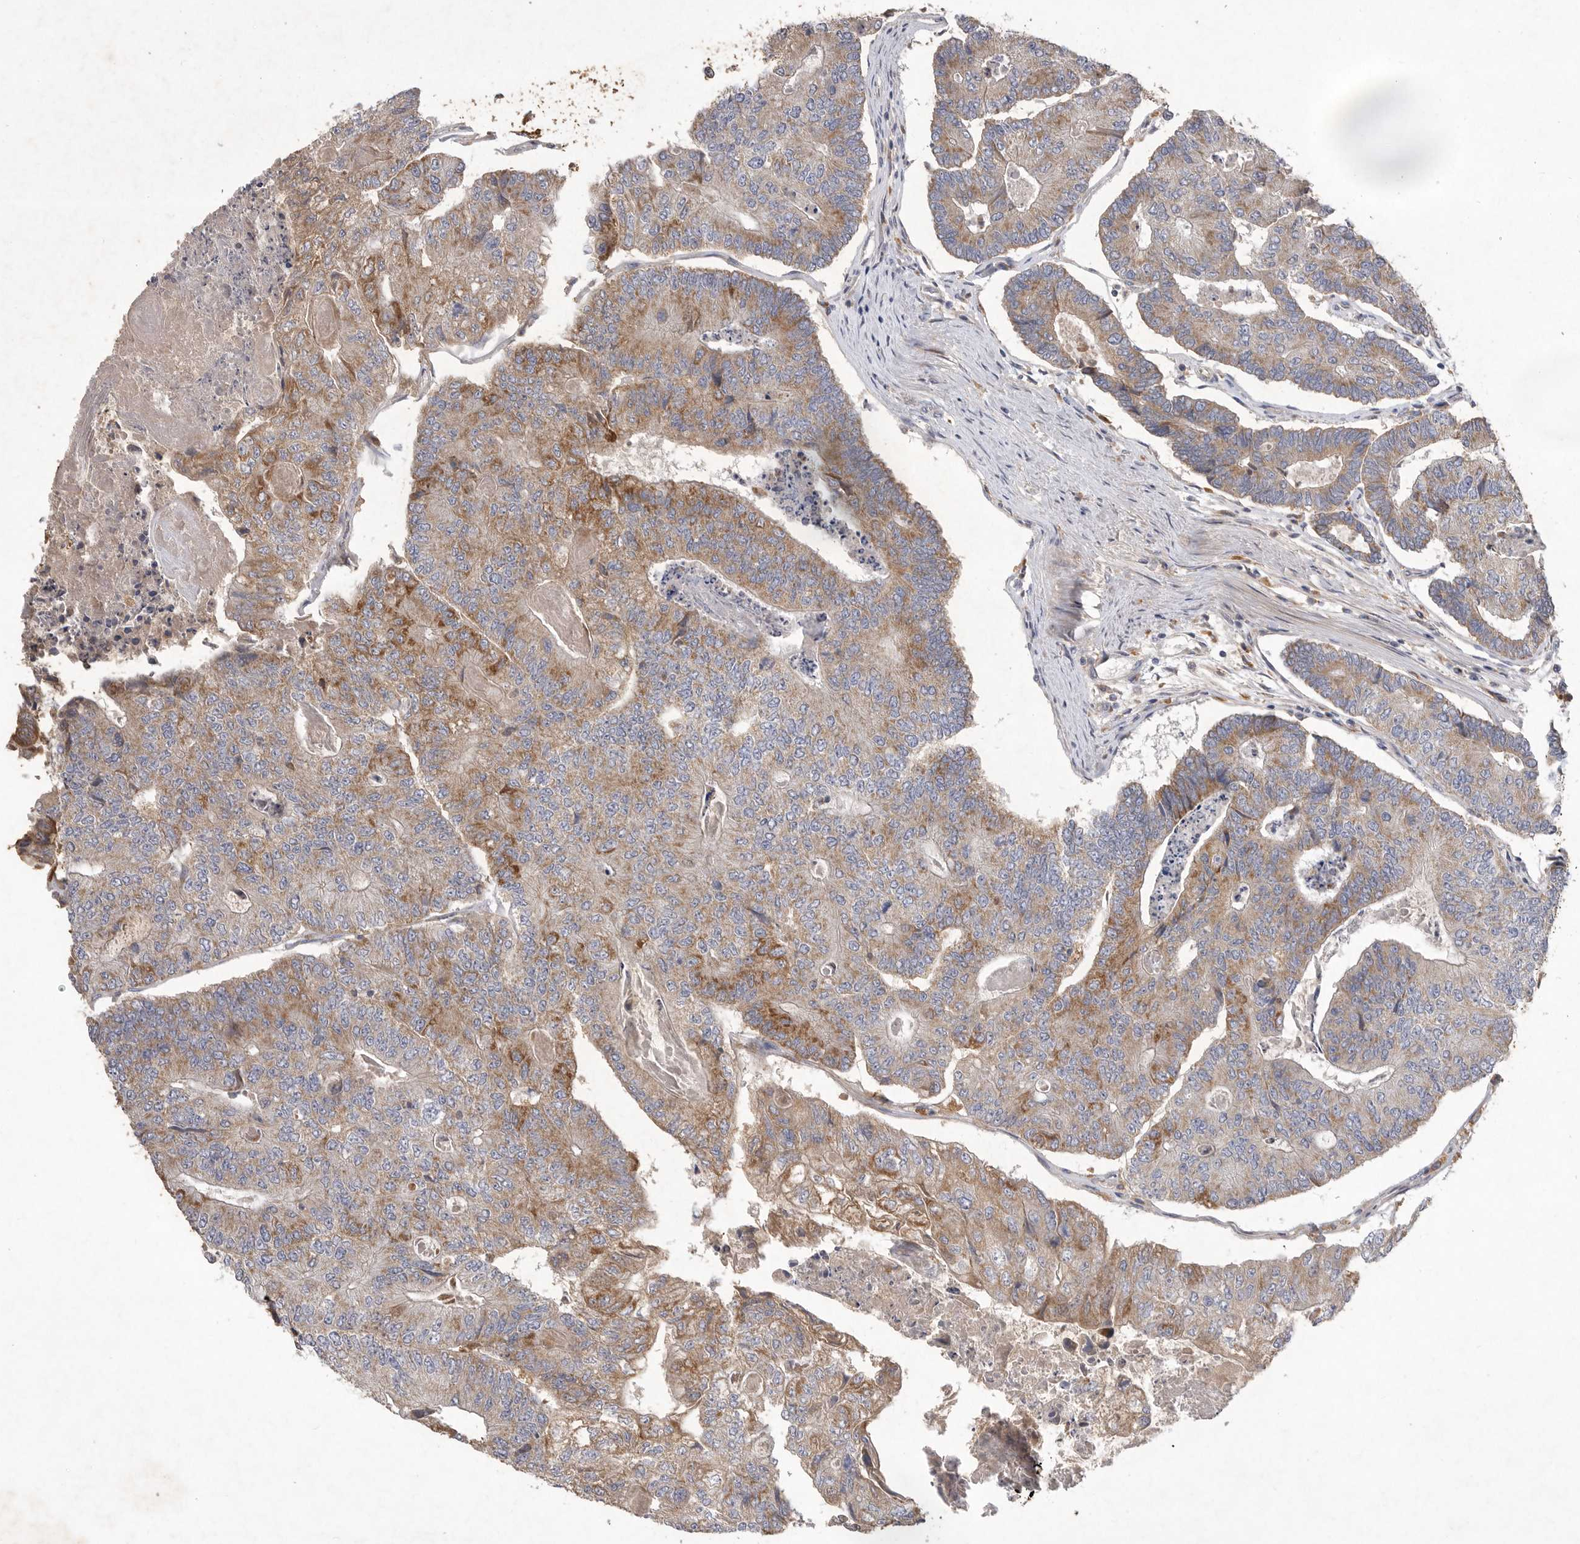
{"staining": {"intensity": "moderate", "quantity": ">75%", "location": "cytoplasmic/membranous"}, "tissue": "colorectal cancer", "cell_type": "Tumor cells", "image_type": "cancer", "snomed": [{"axis": "morphology", "description": "Adenocarcinoma, NOS"}, {"axis": "topography", "description": "Colon"}], "caption": "Immunohistochemistry (IHC) micrograph of neoplastic tissue: colorectal adenocarcinoma stained using IHC shows medium levels of moderate protein expression localized specifically in the cytoplasmic/membranous of tumor cells, appearing as a cytoplasmic/membranous brown color.", "gene": "MRPL41", "patient": {"sex": "female", "age": 67}}